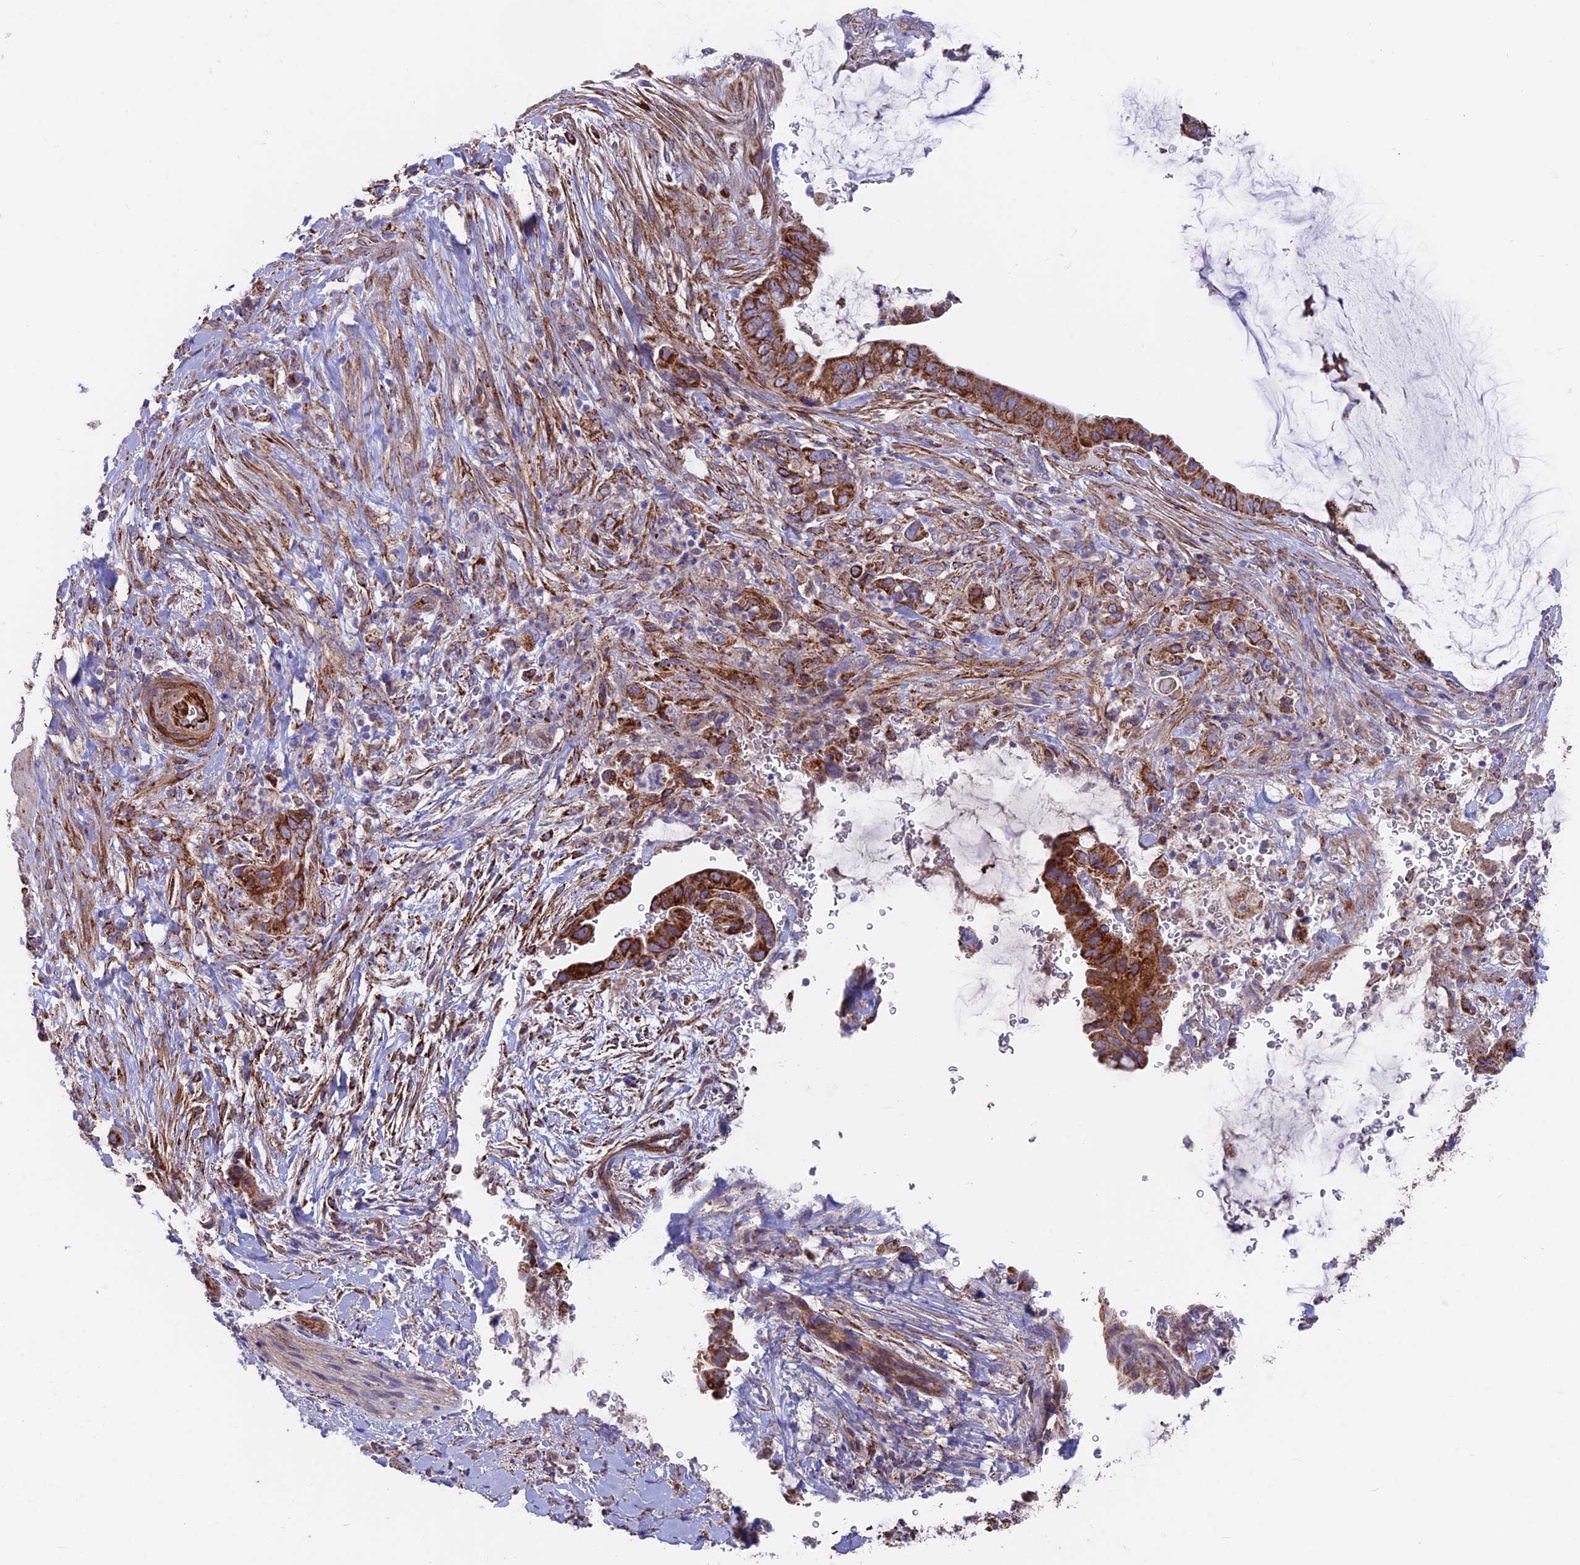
{"staining": {"intensity": "strong", "quantity": ">75%", "location": "cytoplasmic/membranous"}, "tissue": "pancreatic cancer", "cell_type": "Tumor cells", "image_type": "cancer", "snomed": [{"axis": "morphology", "description": "Adenocarcinoma, NOS"}, {"axis": "topography", "description": "Pancreas"}], "caption": "The immunohistochemical stain highlights strong cytoplasmic/membranous staining in tumor cells of adenocarcinoma (pancreatic) tissue.", "gene": "TIGD6", "patient": {"sex": "male", "age": 75}}